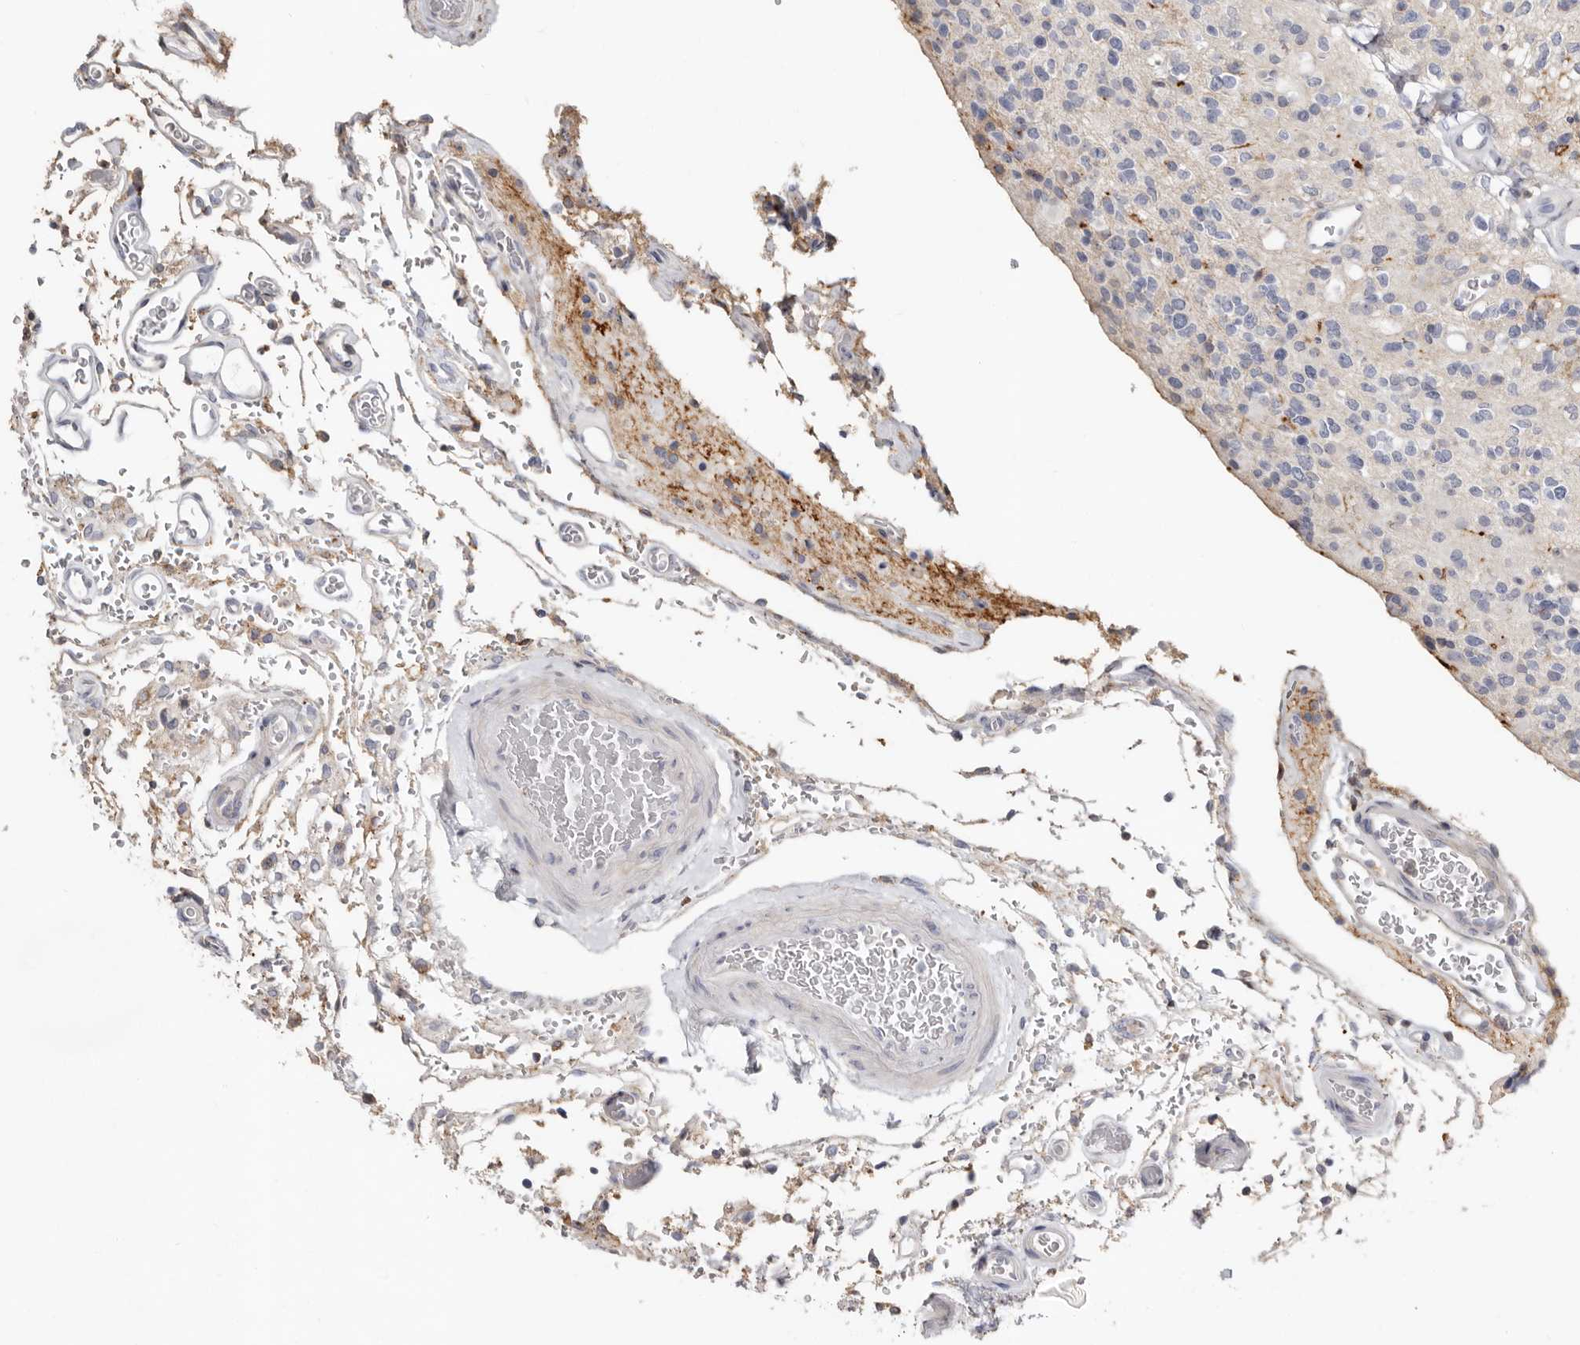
{"staining": {"intensity": "negative", "quantity": "none", "location": "none"}, "tissue": "glioma", "cell_type": "Tumor cells", "image_type": "cancer", "snomed": [{"axis": "morphology", "description": "Glioma, malignant, High grade"}, {"axis": "topography", "description": "Brain"}], "caption": "Immunohistochemical staining of human glioma shows no significant expression in tumor cells.", "gene": "KIF26B", "patient": {"sex": "male", "age": 34}}